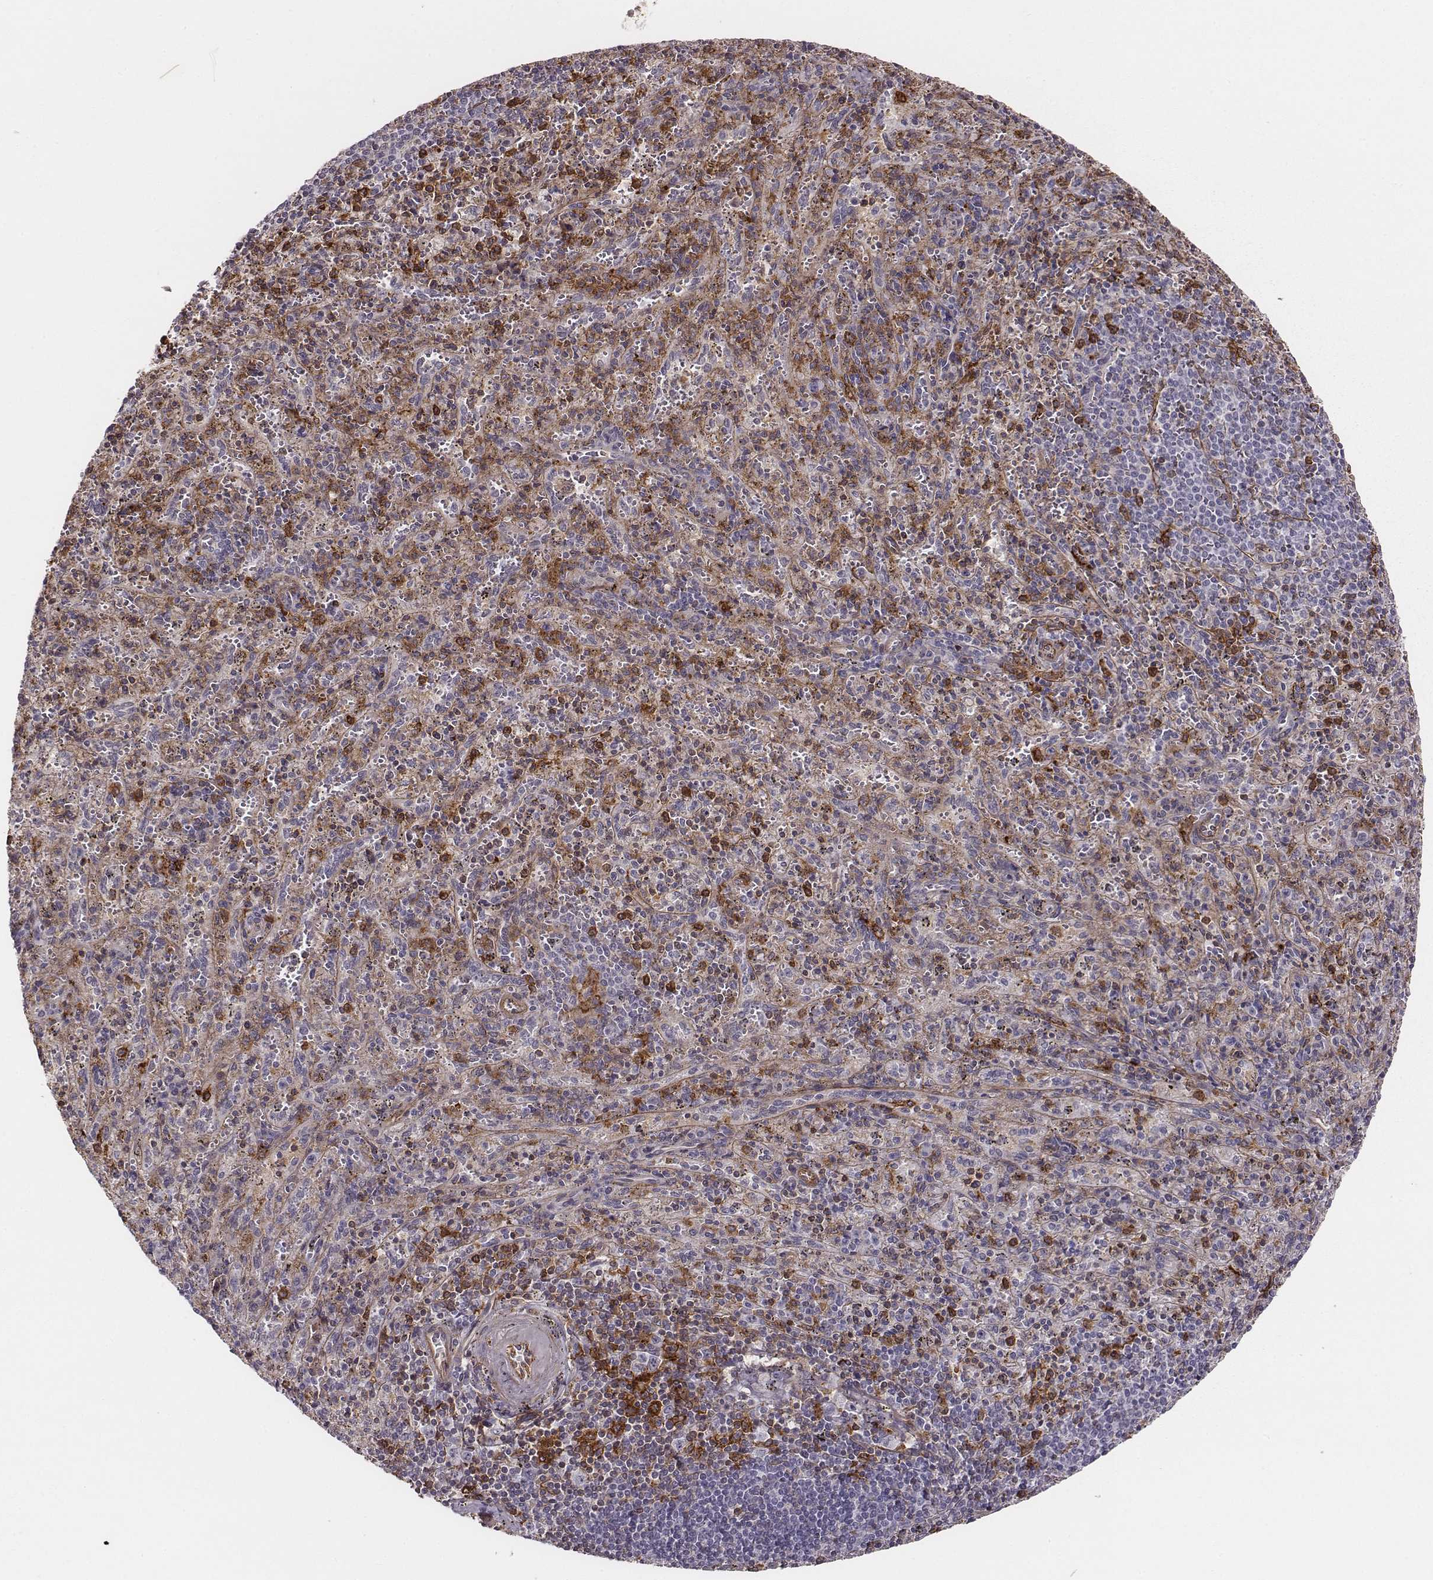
{"staining": {"intensity": "strong", "quantity": "25%-75%", "location": "cytoplasmic/membranous"}, "tissue": "spleen", "cell_type": "Cells in red pulp", "image_type": "normal", "snomed": [{"axis": "morphology", "description": "Normal tissue, NOS"}, {"axis": "topography", "description": "Spleen"}], "caption": "IHC histopathology image of unremarkable spleen stained for a protein (brown), which shows high levels of strong cytoplasmic/membranous expression in approximately 25%-75% of cells in red pulp.", "gene": "ZYX", "patient": {"sex": "male", "age": 57}}